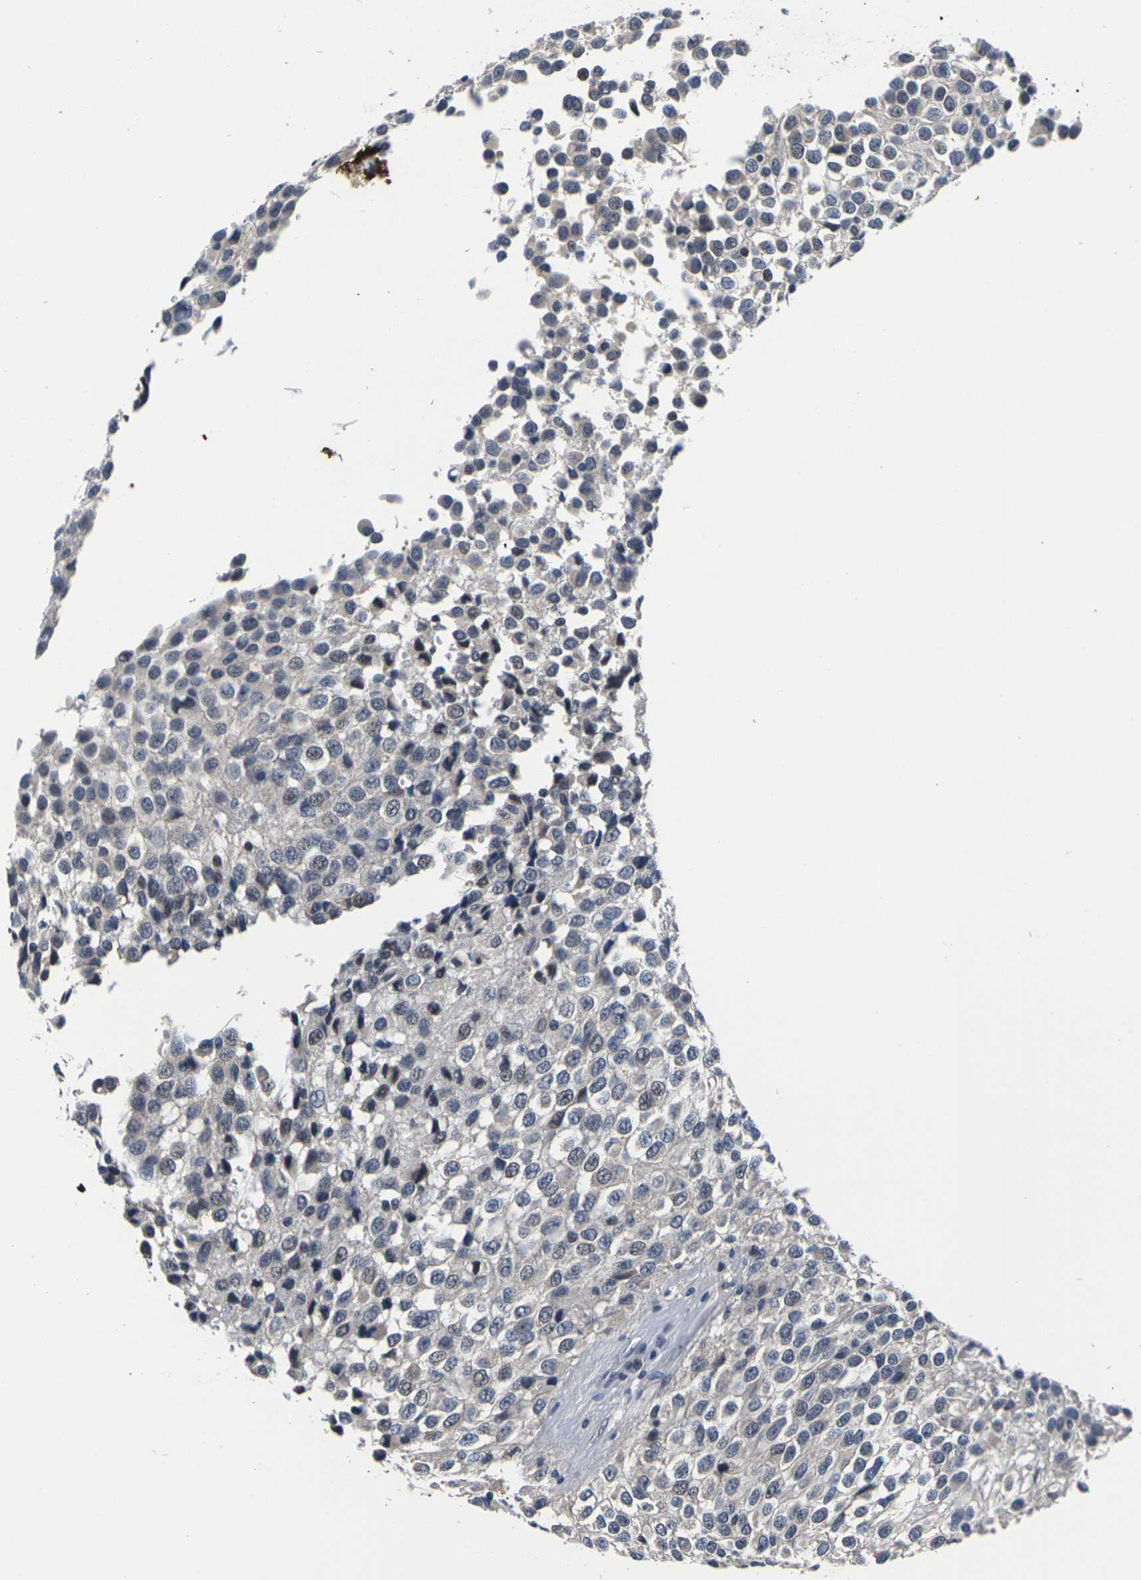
{"staining": {"intensity": "weak", "quantity": "<25%", "location": "nuclear"}, "tissue": "glioma", "cell_type": "Tumor cells", "image_type": "cancer", "snomed": [{"axis": "morphology", "description": "Glioma, malignant, High grade"}, {"axis": "topography", "description": "Brain"}], "caption": "Tumor cells are negative for brown protein staining in glioma.", "gene": "ST6GAL2", "patient": {"sex": "male", "age": 32}}